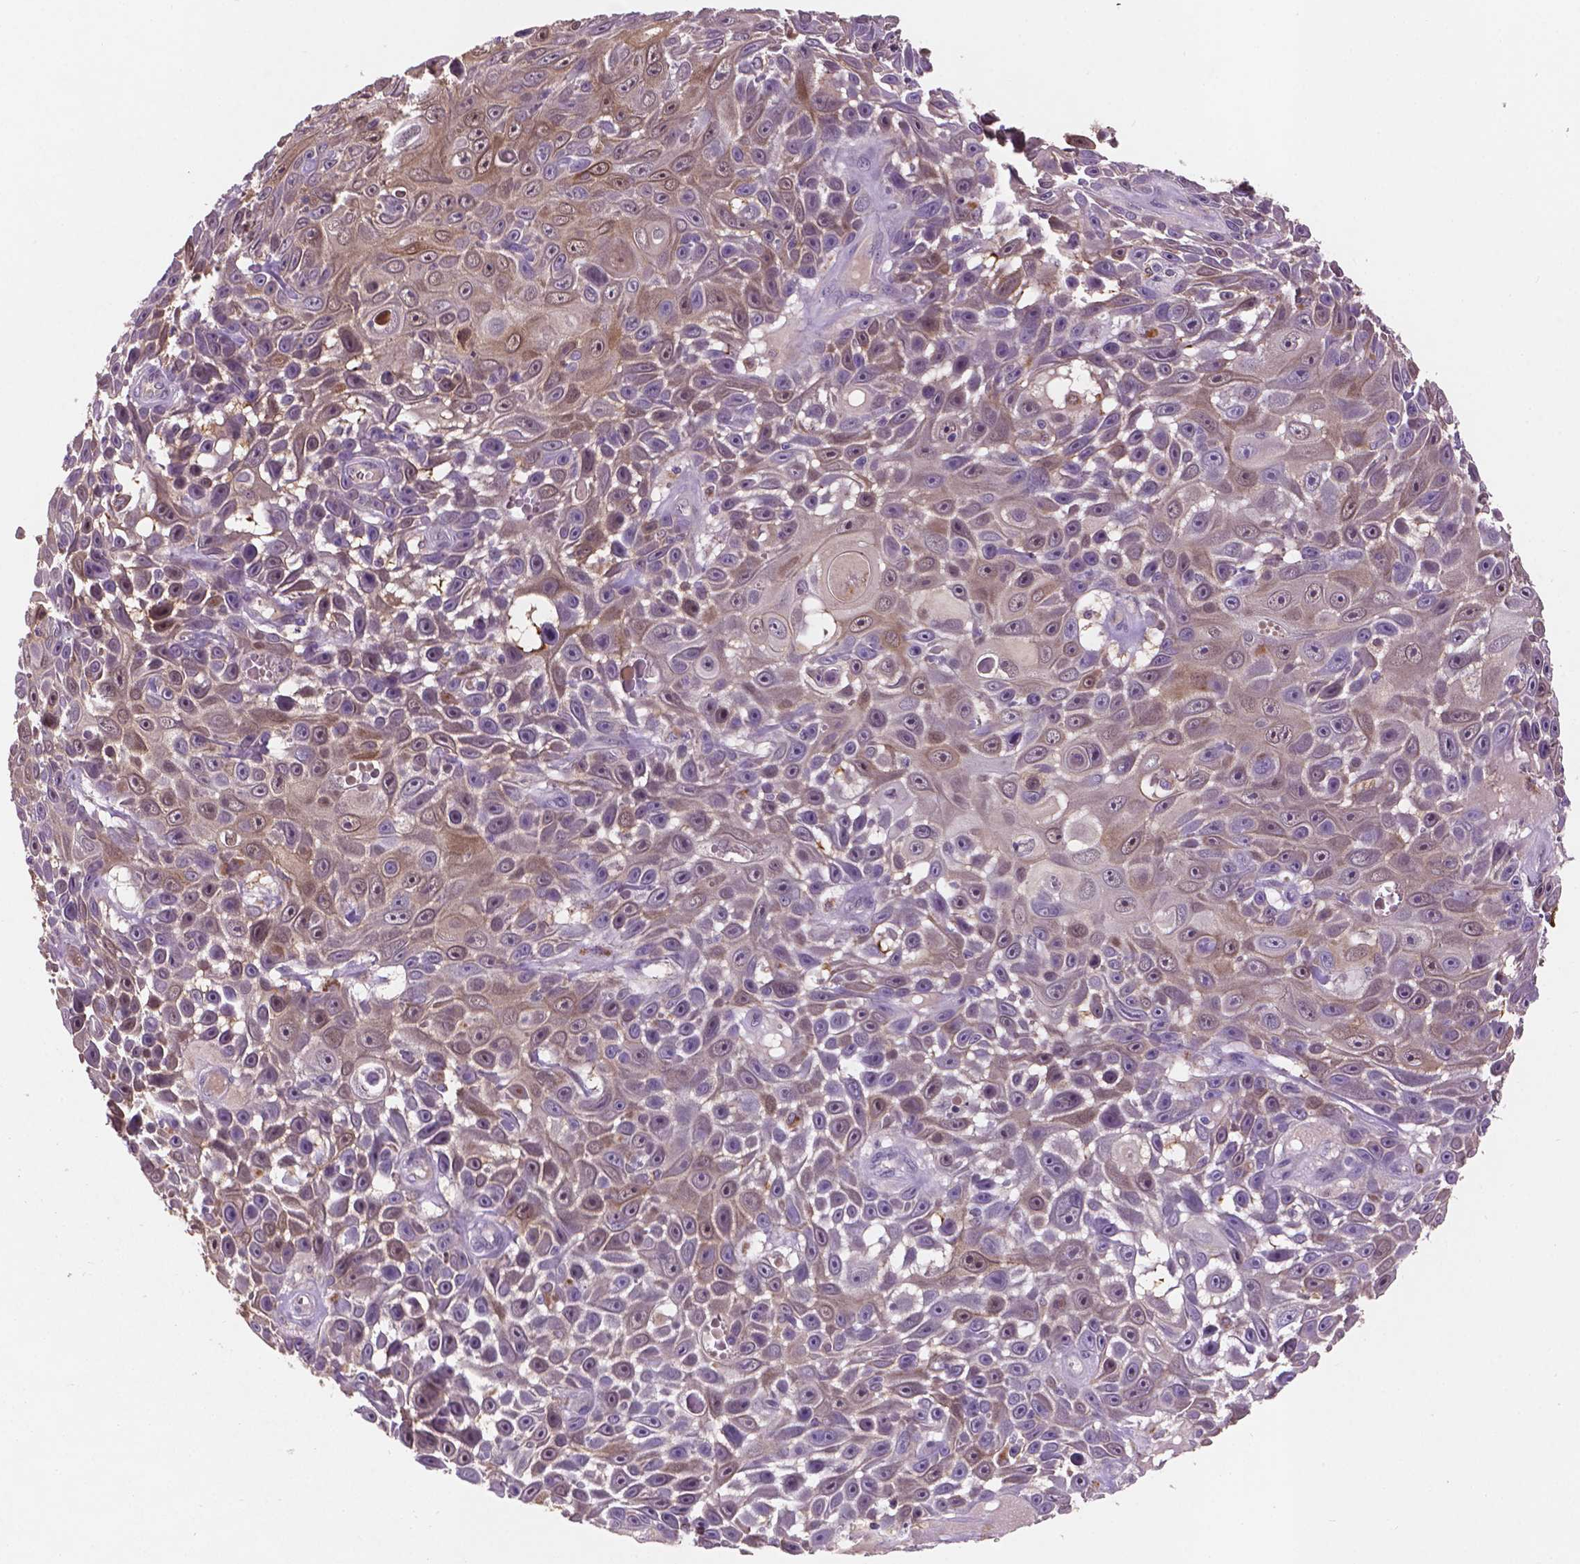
{"staining": {"intensity": "moderate", "quantity": "<25%", "location": "cytoplasmic/membranous,nuclear"}, "tissue": "skin cancer", "cell_type": "Tumor cells", "image_type": "cancer", "snomed": [{"axis": "morphology", "description": "Squamous cell carcinoma, NOS"}, {"axis": "topography", "description": "Skin"}], "caption": "This is an image of immunohistochemistry staining of skin cancer (squamous cell carcinoma), which shows moderate positivity in the cytoplasmic/membranous and nuclear of tumor cells.", "gene": "GXYLT2", "patient": {"sex": "male", "age": 82}}